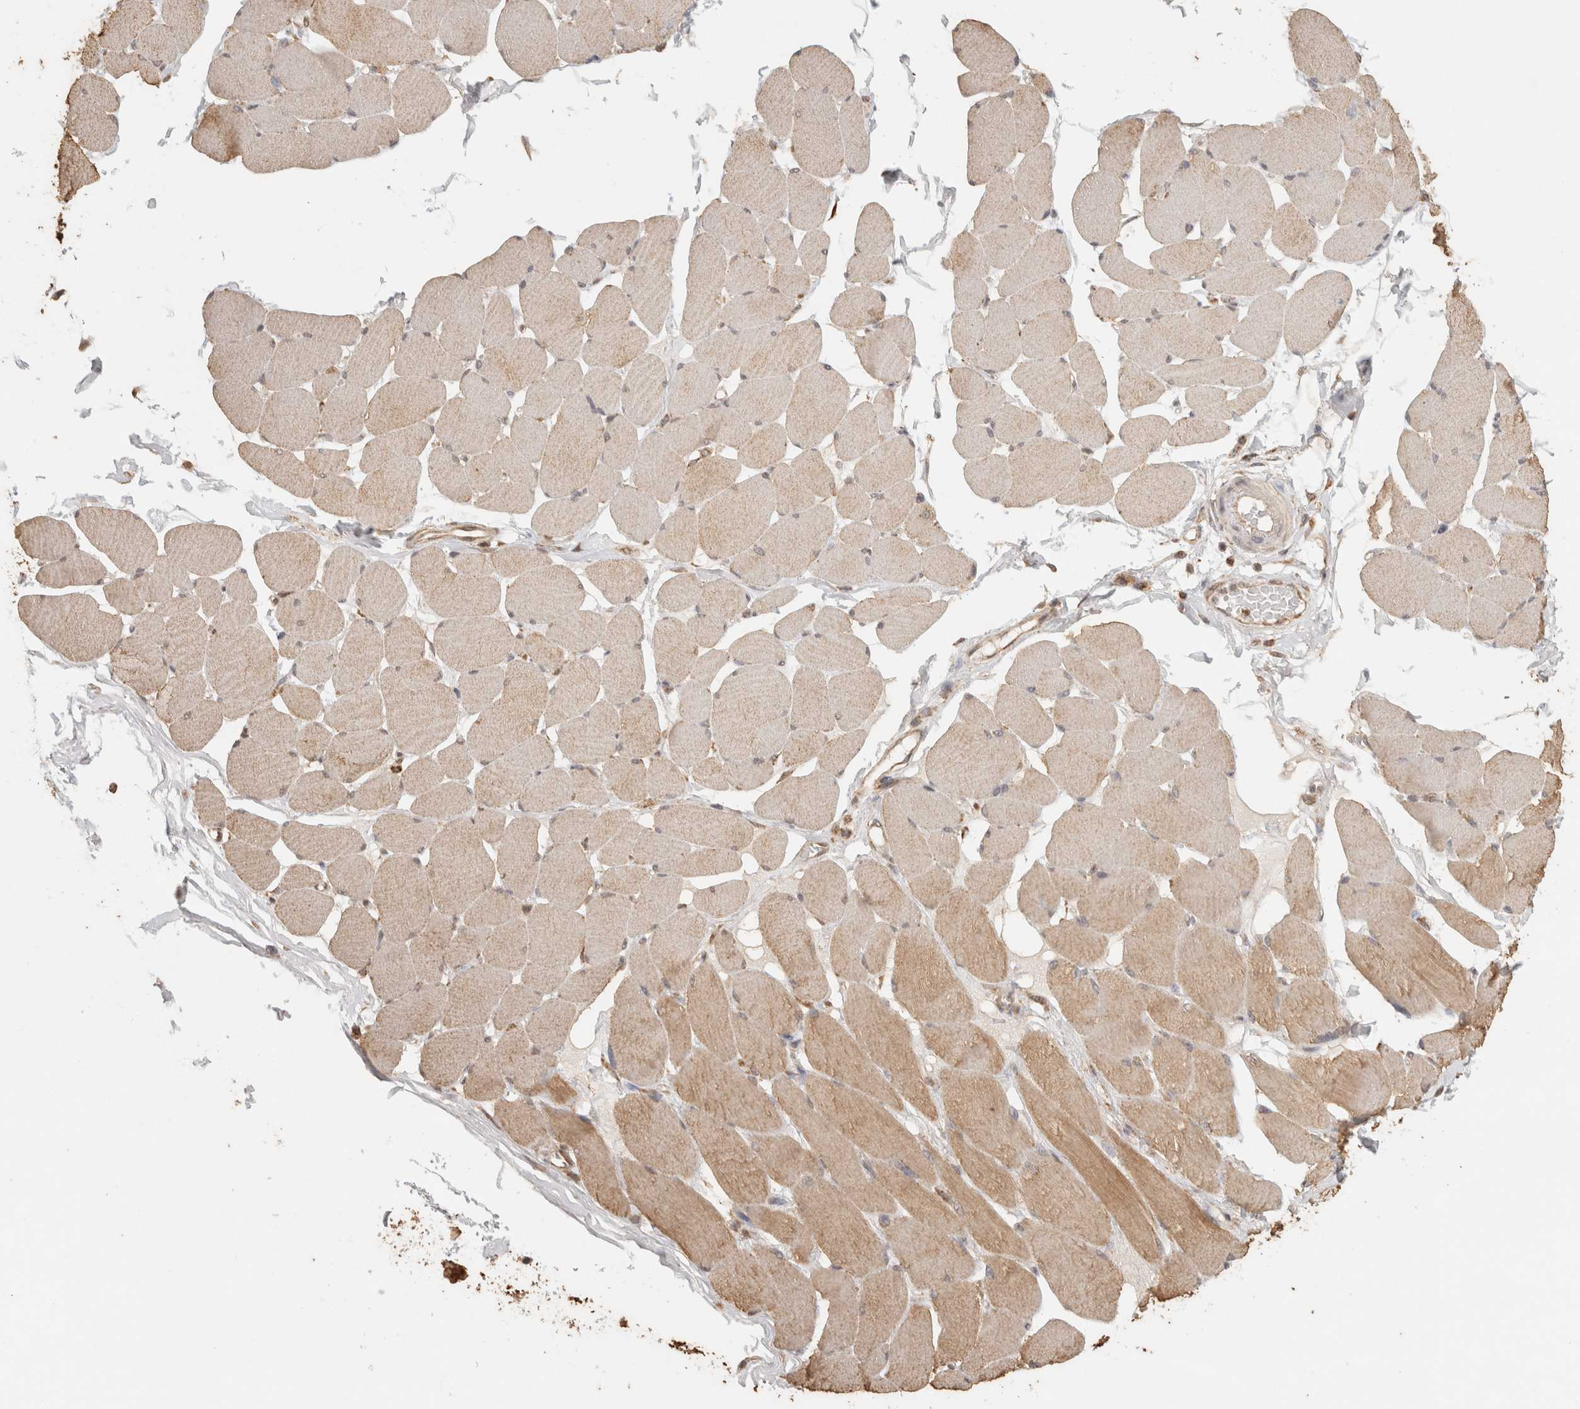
{"staining": {"intensity": "moderate", "quantity": ">75%", "location": "cytoplasmic/membranous"}, "tissue": "skeletal muscle", "cell_type": "Myocytes", "image_type": "normal", "snomed": [{"axis": "morphology", "description": "Normal tissue, NOS"}, {"axis": "topography", "description": "Skin"}, {"axis": "topography", "description": "Skeletal muscle"}], "caption": "Immunohistochemistry (IHC) (DAB (3,3'-diaminobenzidine)) staining of unremarkable human skeletal muscle reveals moderate cytoplasmic/membranous protein staining in about >75% of myocytes.", "gene": "BNIP3L", "patient": {"sex": "male", "age": 83}}